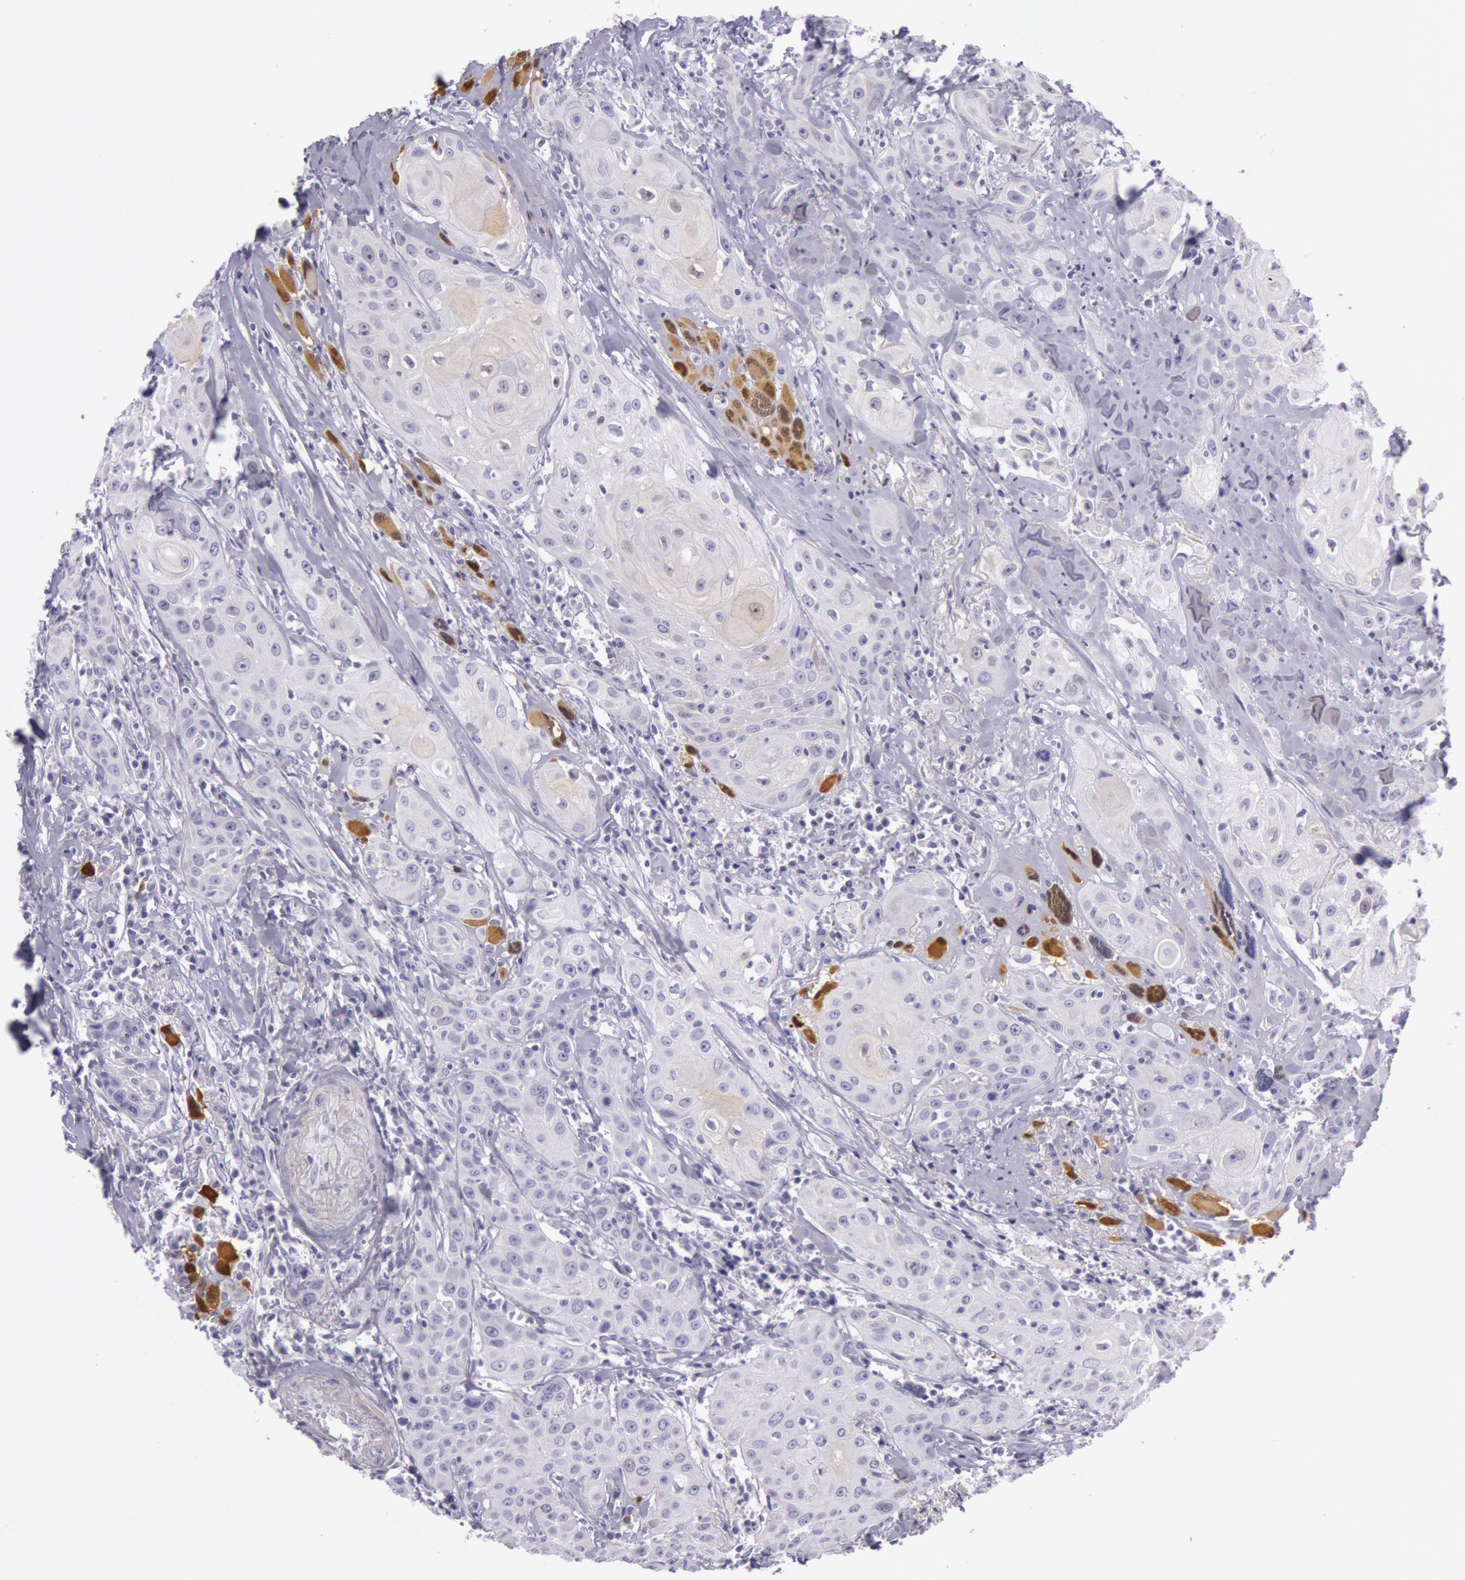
{"staining": {"intensity": "moderate", "quantity": "<25%", "location": "cytoplasmic/membranous,nuclear"}, "tissue": "head and neck cancer", "cell_type": "Tumor cells", "image_type": "cancer", "snomed": [{"axis": "morphology", "description": "Squamous cell carcinoma, NOS"}, {"axis": "topography", "description": "Oral tissue"}, {"axis": "topography", "description": "Head-Neck"}], "caption": "The photomicrograph demonstrates staining of head and neck cancer (squamous cell carcinoma), revealing moderate cytoplasmic/membranous and nuclear protein expression (brown color) within tumor cells.", "gene": "CKB", "patient": {"sex": "female", "age": 82}}